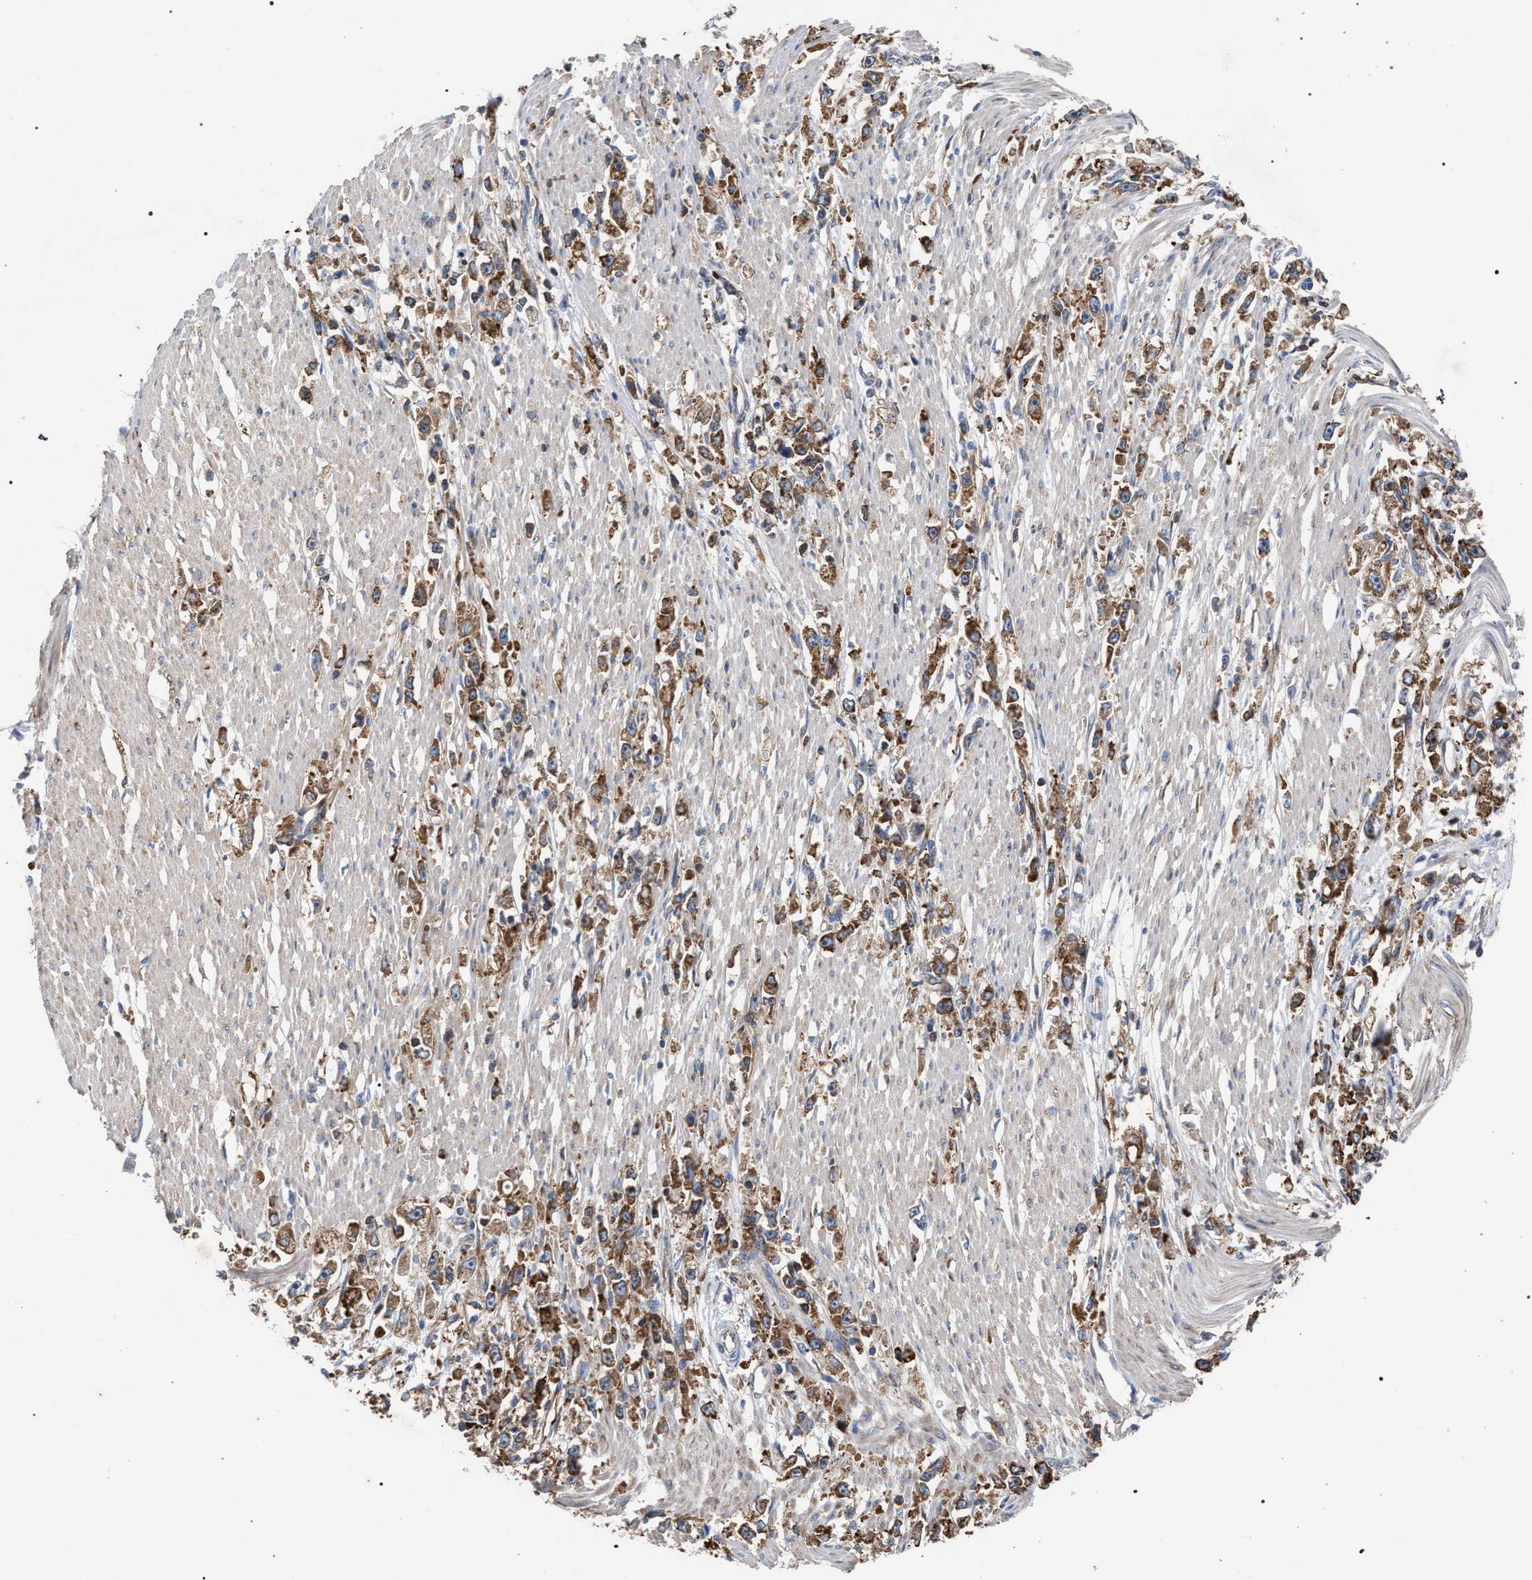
{"staining": {"intensity": "moderate", "quantity": ">75%", "location": "cytoplasmic/membranous"}, "tissue": "stomach cancer", "cell_type": "Tumor cells", "image_type": "cancer", "snomed": [{"axis": "morphology", "description": "Adenocarcinoma, NOS"}, {"axis": "topography", "description": "Stomach"}], "caption": "Stomach cancer (adenocarcinoma) stained with IHC shows moderate cytoplasmic/membranous staining in approximately >75% of tumor cells. Ihc stains the protein in brown and the nuclei are stained blue.", "gene": "CDR2L", "patient": {"sex": "female", "age": 59}}